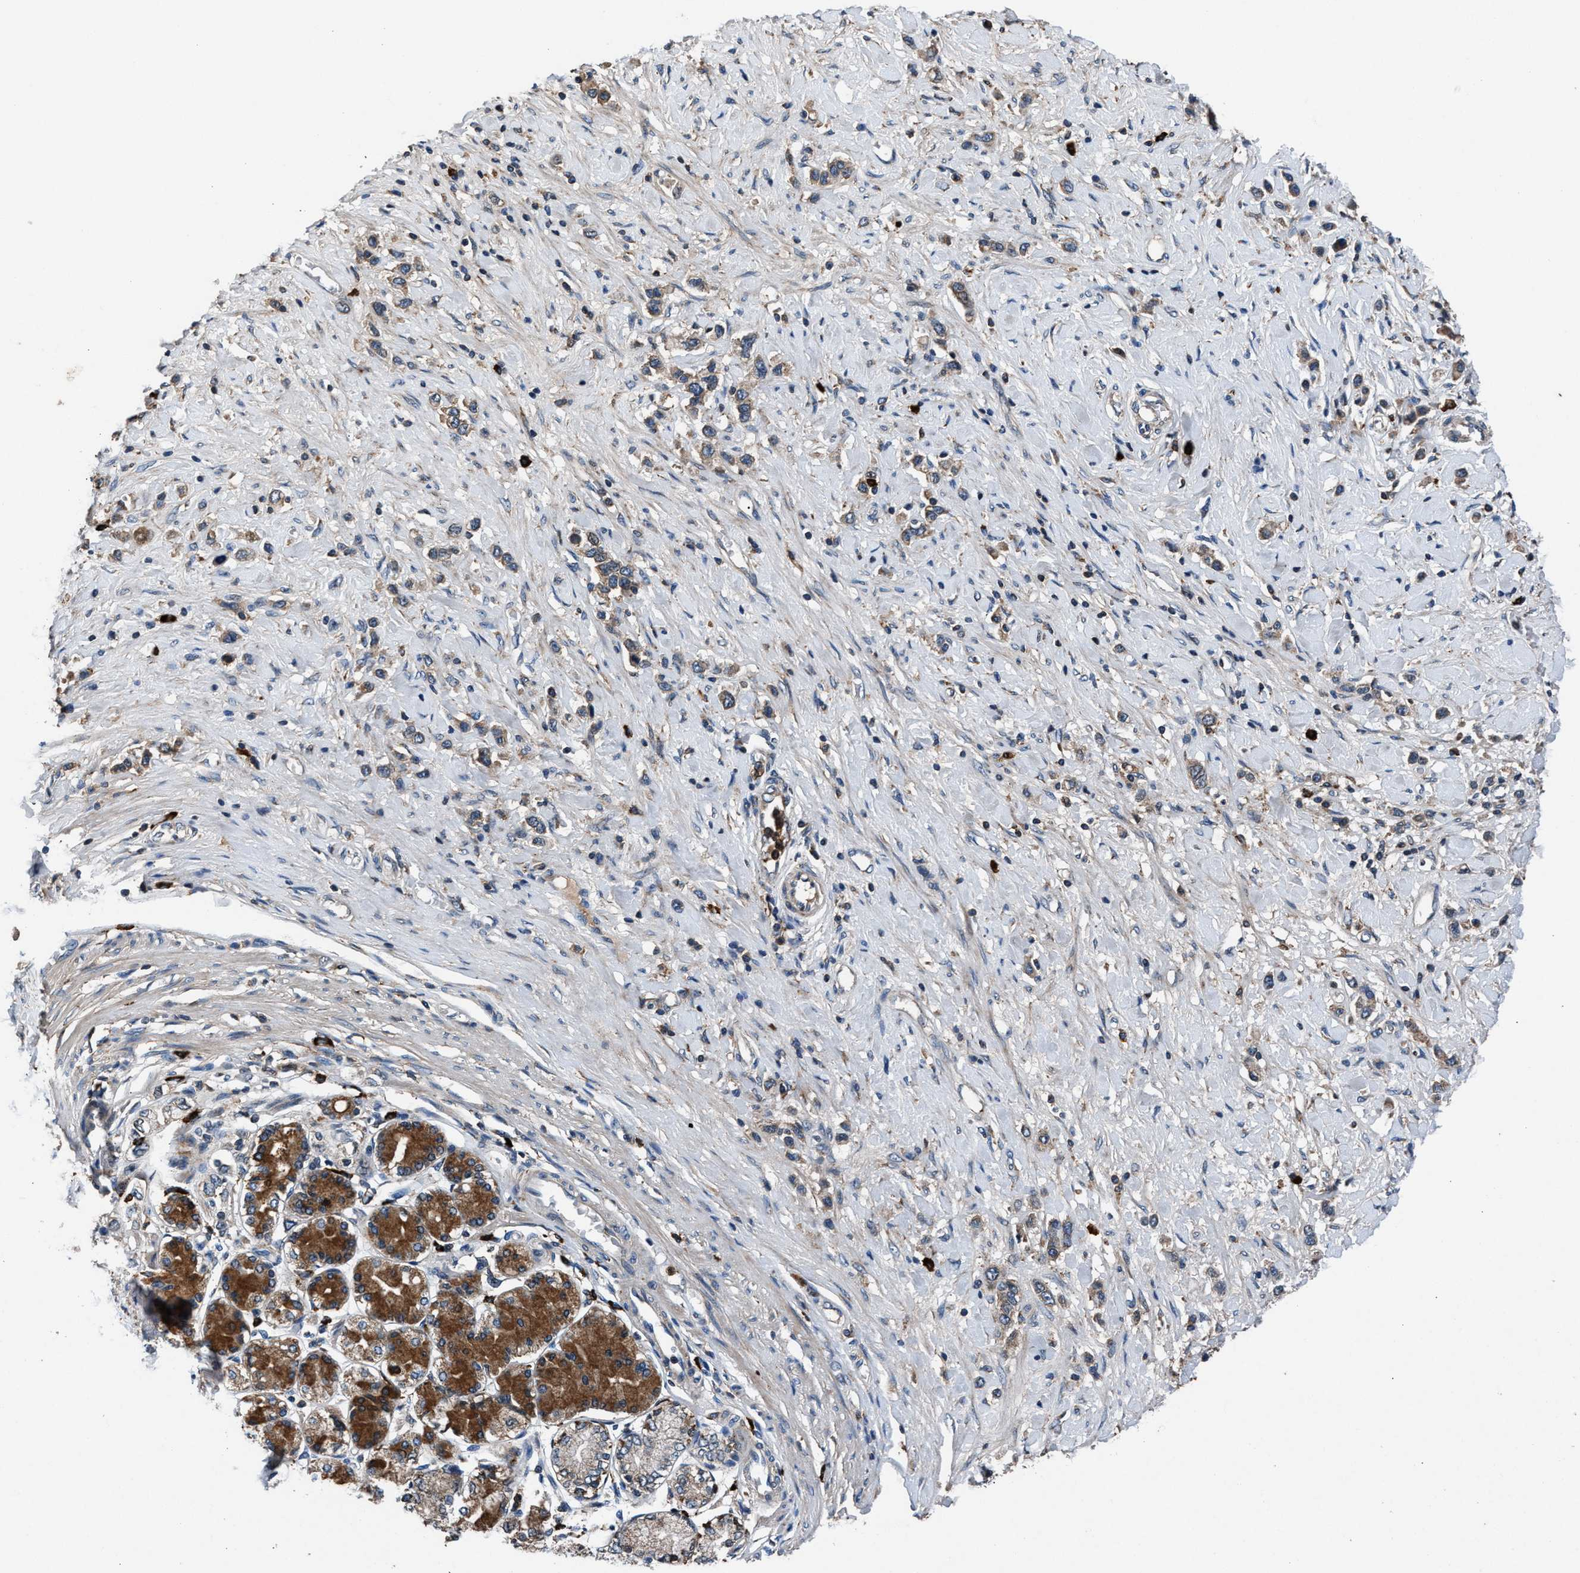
{"staining": {"intensity": "weak", "quantity": "<25%", "location": "cytoplasmic/membranous"}, "tissue": "stomach cancer", "cell_type": "Tumor cells", "image_type": "cancer", "snomed": [{"axis": "morphology", "description": "Adenocarcinoma, NOS"}, {"axis": "topography", "description": "Stomach"}], "caption": "Photomicrograph shows no protein expression in tumor cells of stomach cancer tissue. (IHC, brightfield microscopy, high magnification).", "gene": "FAM221A", "patient": {"sex": "female", "age": 65}}